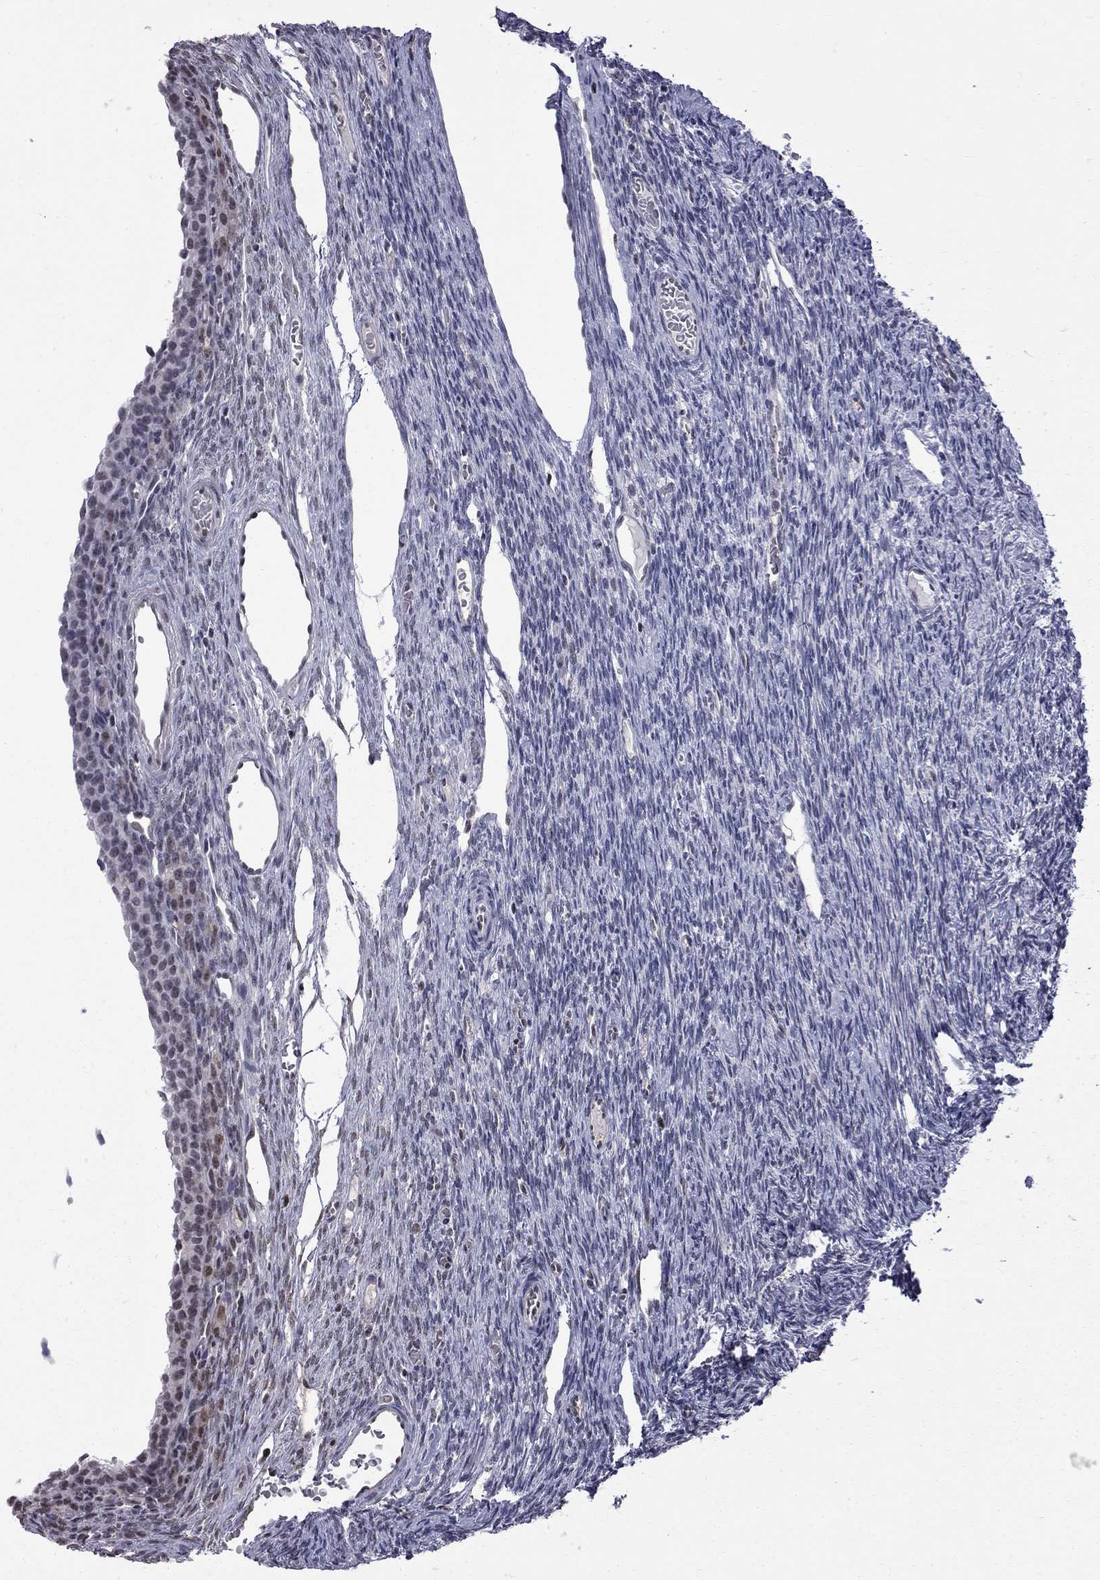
{"staining": {"intensity": "weak", "quantity": "25%-75%", "location": "nuclear"}, "tissue": "ovary", "cell_type": "Follicle cells", "image_type": "normal", "snomed": [{"axis": "morphology", "description": "Normal tissue, NOS"}, {"axis": "topography", "description": "Ovary"}], "caption": "Follicle cells exhibit low levels of weak nuclear expression in approximately 25%-75% of cells in unremarkable human ovary.", "gene": "RFWD3", "patient": {"sex": "female", "age": 27}}